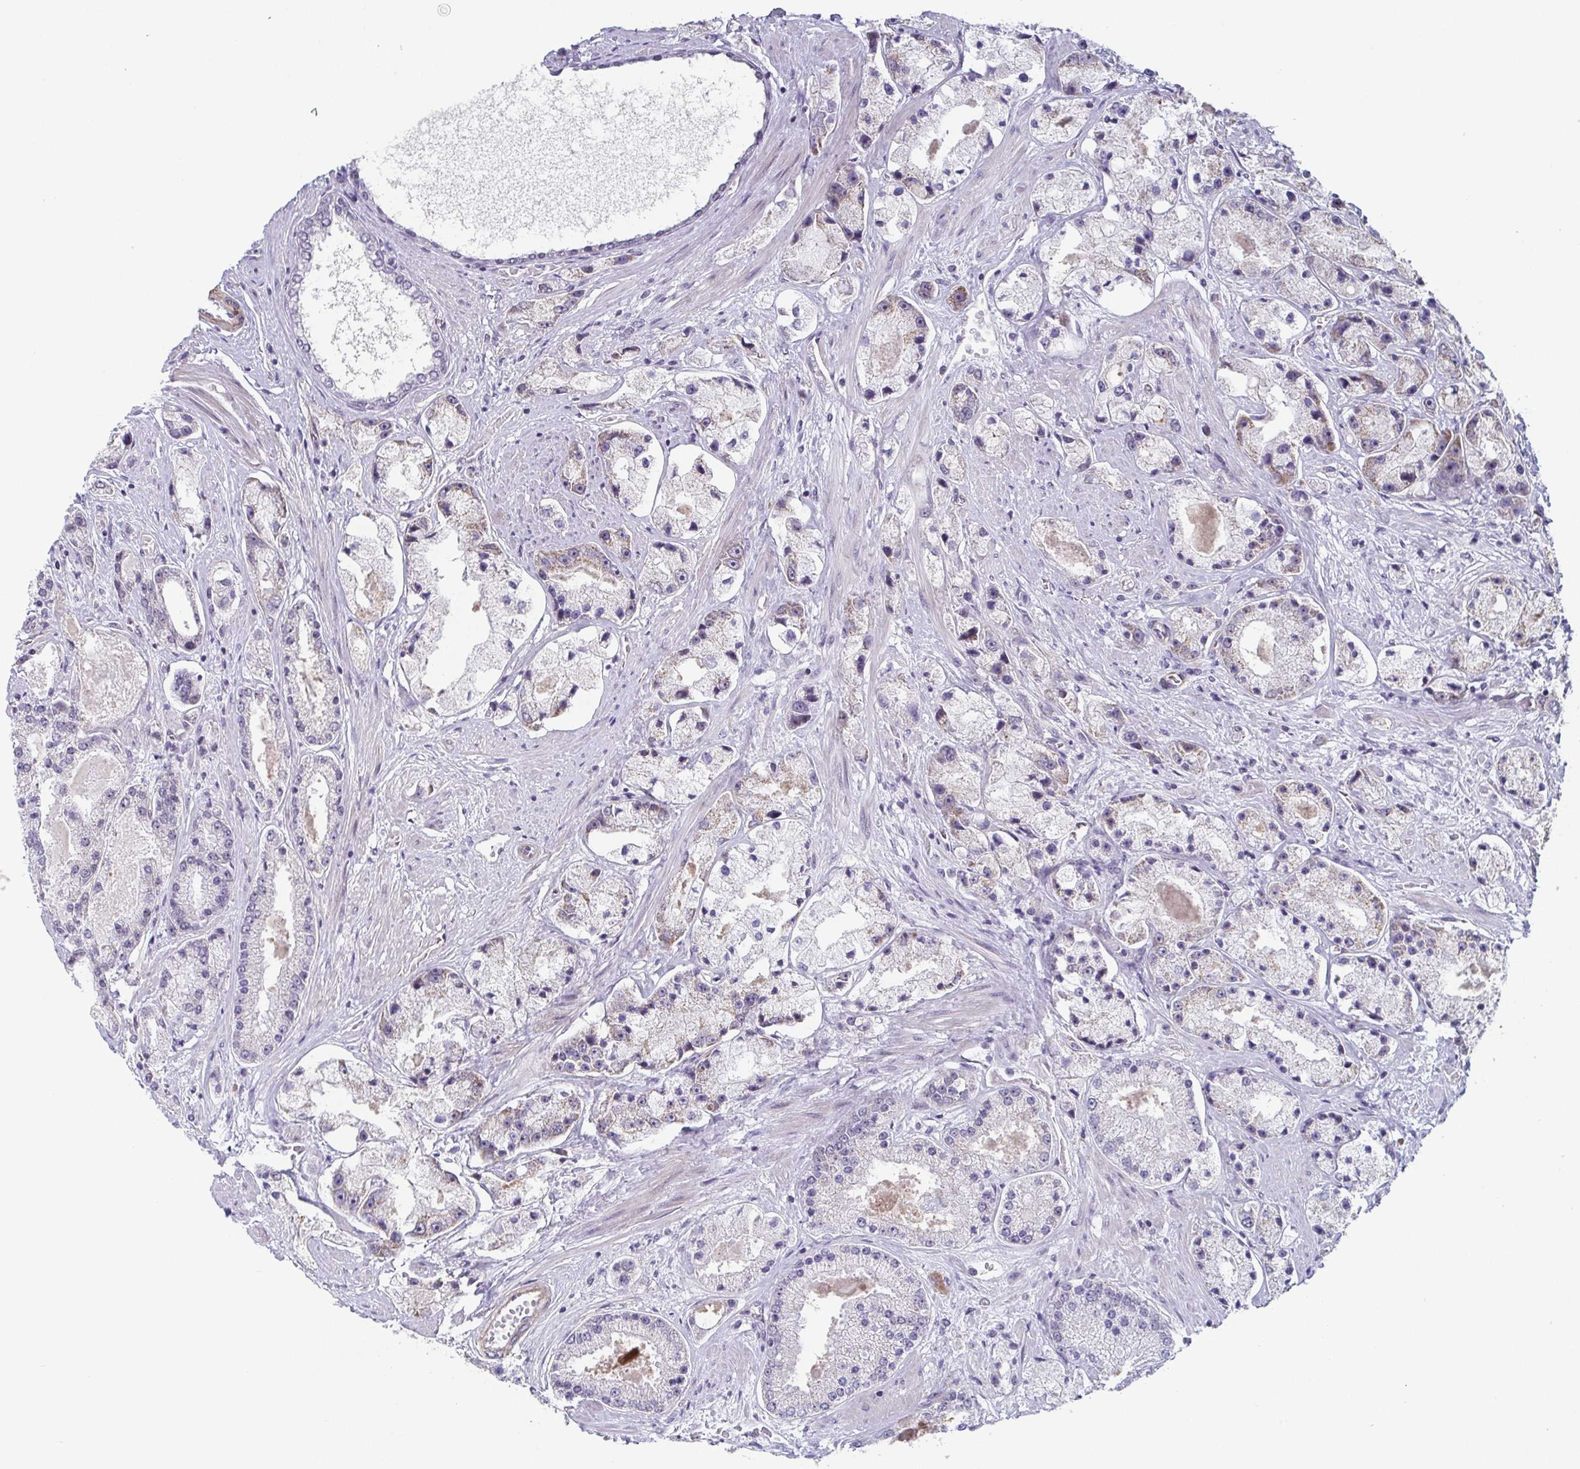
{"staining": {"intensity": "weak", "quantity": "<25%", "location": "cytoplasmic/membranous"}, "tissue": "prostate cancer", "cell_type": "Tumor cells", "image_type": "cancer", "snomed": [{"axis": "morphology", "description": "Adenocarcinoma, High grade"}, {"axis": "topography", "description": "Prostate"}], "caption": "Histopathology image shows no protein positivity in tumor cells of prostate adenocarcinoma (high-grade) tissue.", "gene": "EXOSC7", "patient": {"sex": "male", "age": 67}}